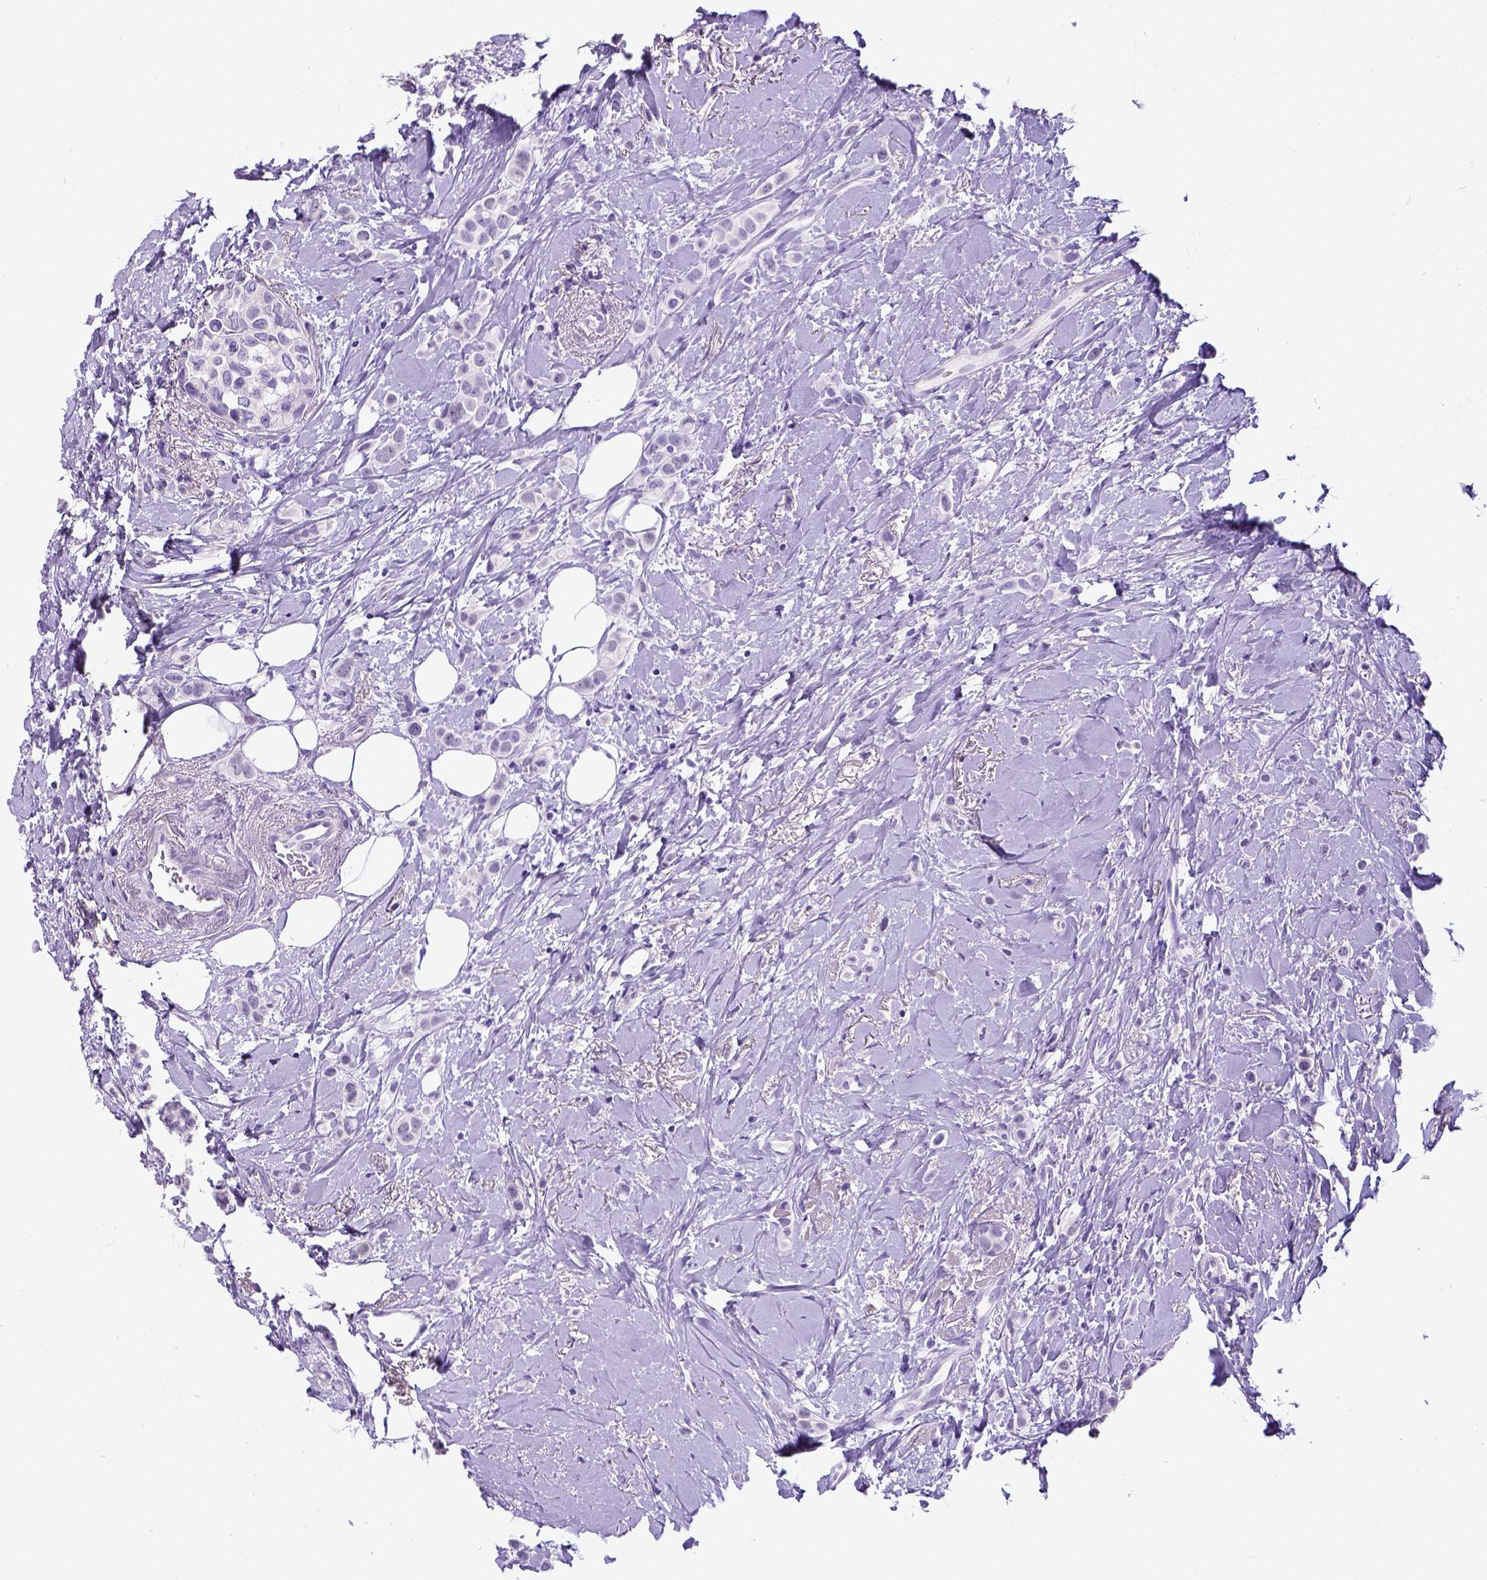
{"staining": {"intensity": "negative", "quantity": "none", "location": "none"}, "tissue": "breast cancer", "cell_type": "Tumor cells", "image_type": "cancer", "snomed": [{"axis": "morphology", "description": "Lobular carcinoma"}, {"axis": "topography", "description": "Breast"}], "caption": "Histopathology image shows no significant protein staining in tumor cells of breast cancer.", "gene": "SATB2", "patient": {"sex": "female", "age": 66}}